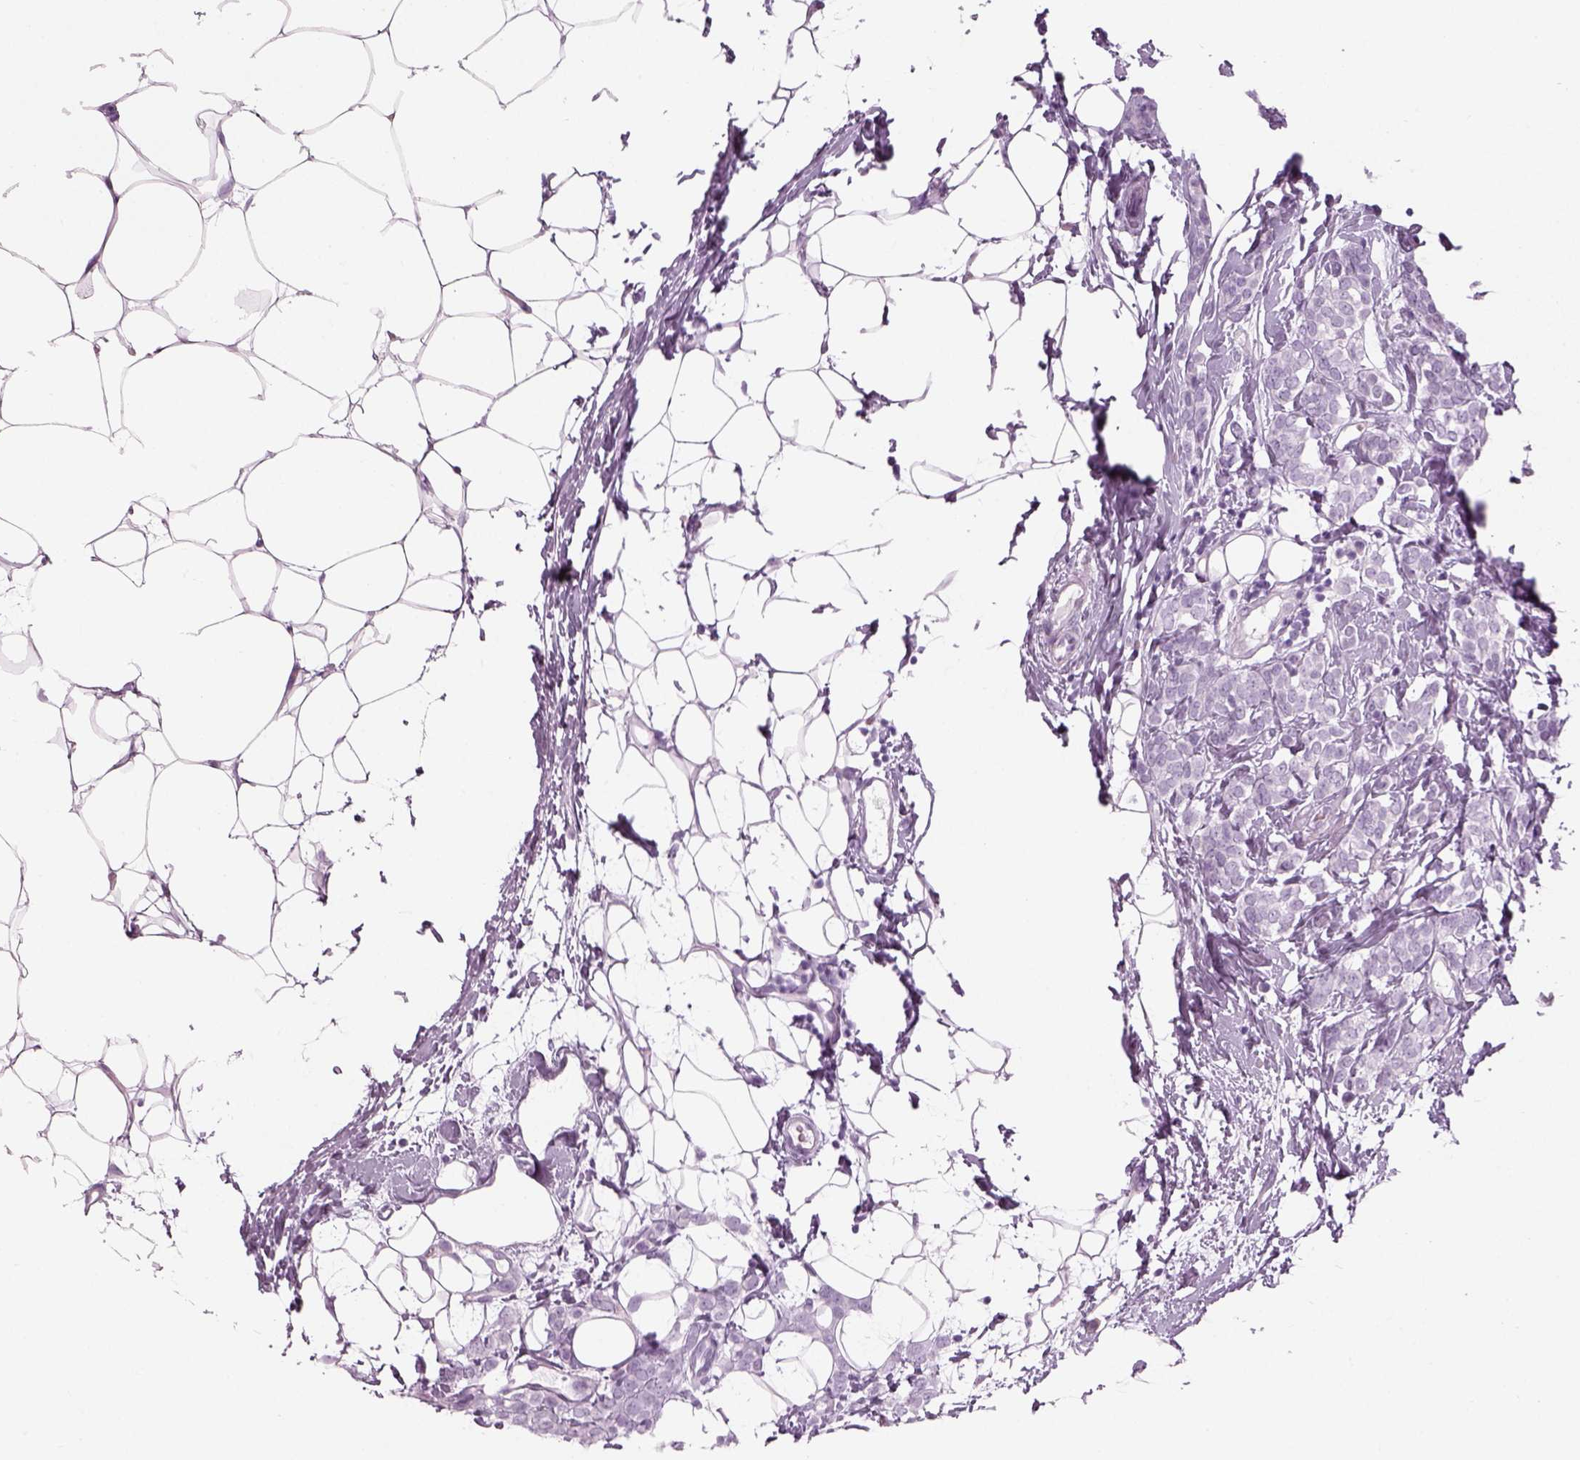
{"staining": {"intensity": "negative", "quantity": "none", "location": "none"}, "tissue": "breast cancer", "cell_type": "Tumor cells", "image_type": "cancer", "snomed": [{"axis": "morphology", "description": "Lobular carcinoma"}, {"axis": "topography", "description": "Breast"}], "caption": "Breast lobular carcinoma was stained to show a protein in brown. There is no significant staining in tumor cells. (IHC, brightfield microscopy, high magnification).", "gene": "PABPC1L2B", "patient": {"sex": "female", "age": 49}}